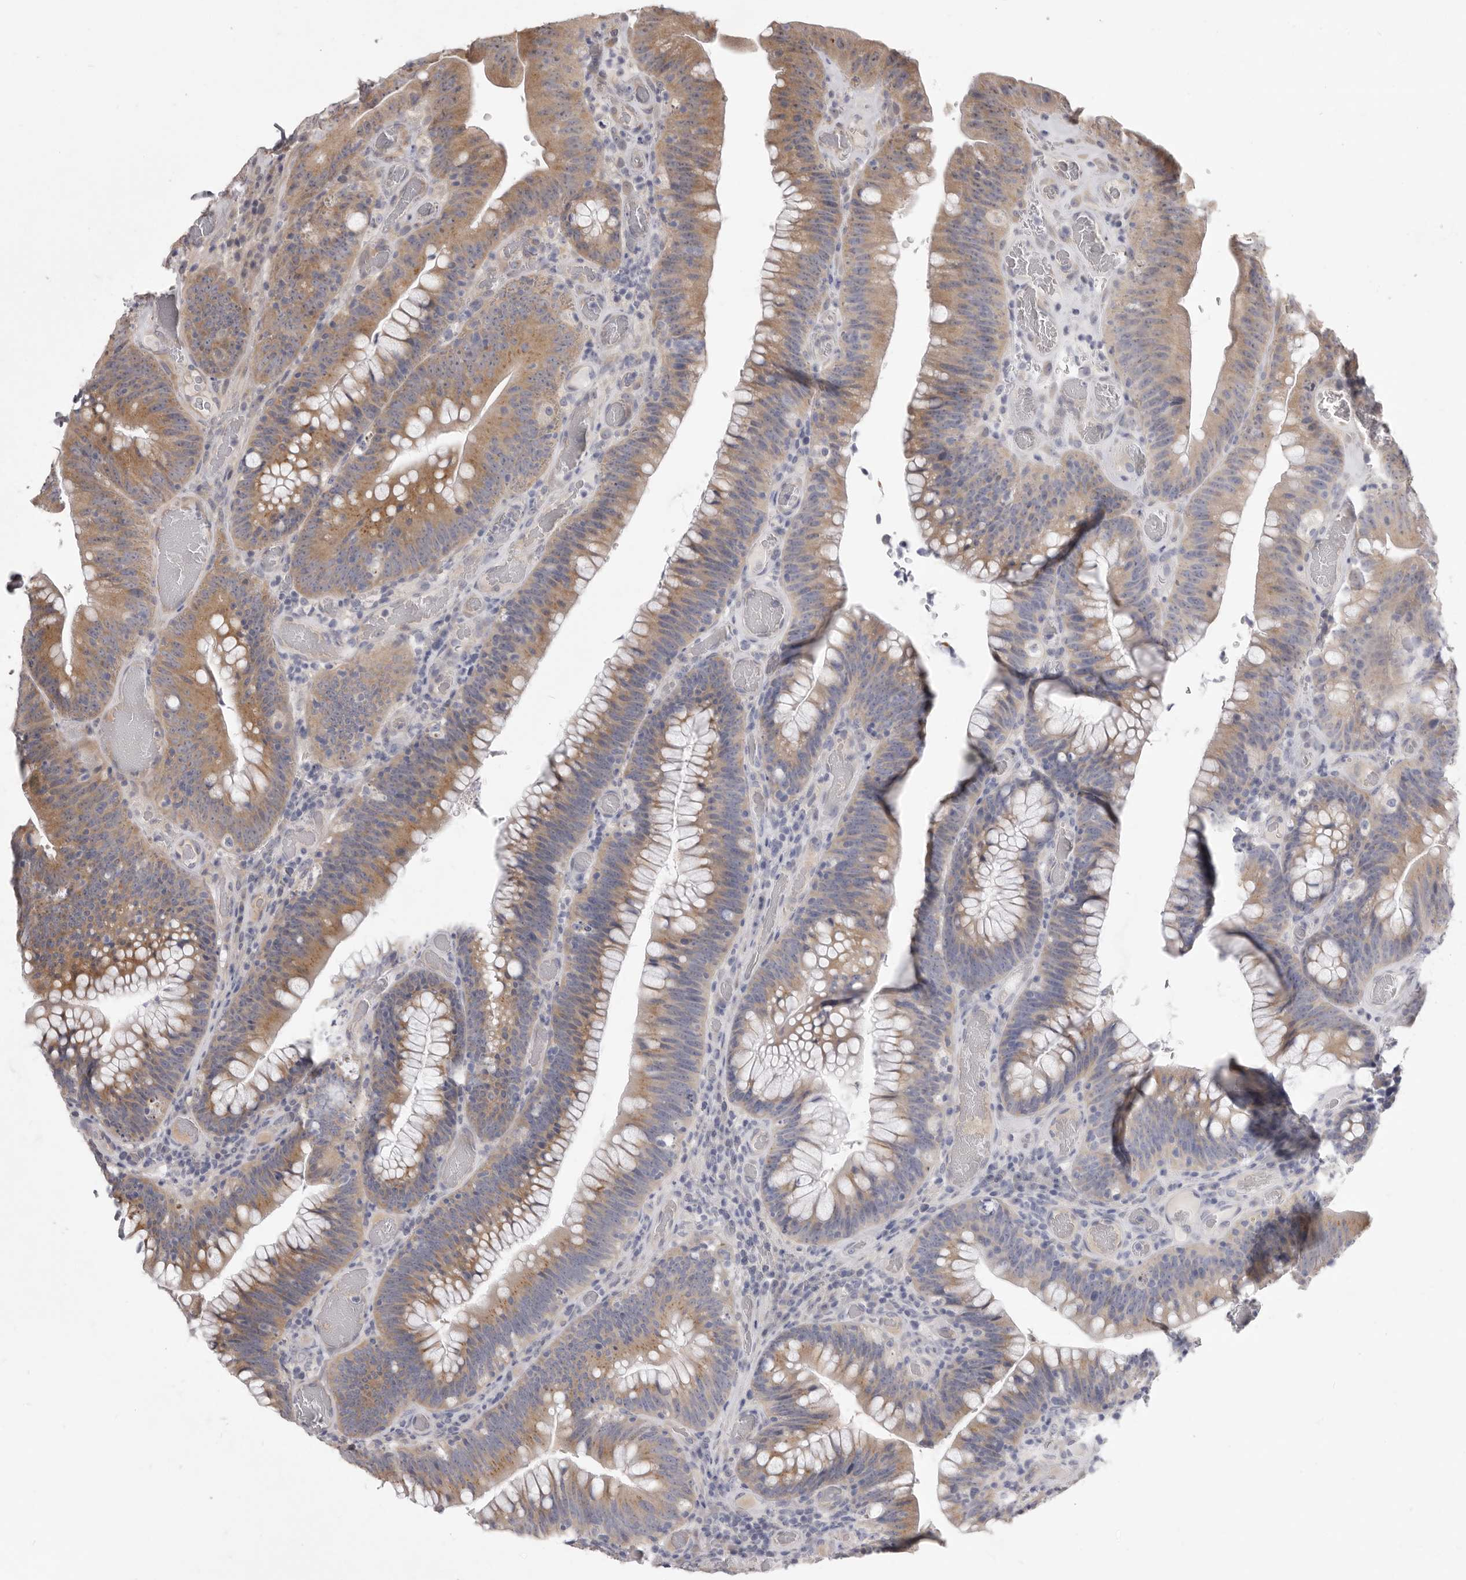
{"staining": {"intensity": "moderate", "quantity": "25%-75%", "location": "cytoplasmic/membranous"}, "tissue": "colorectal cancer", "cell_type": "Tumor cells", "image_type": "cancer", "snomed": [{"axis": "morphology", "description": "Normal tissue, NOS"}, {"axis": "topography", "description": "Colon"}], "caption": "A photomicrograph showing moderate cytoplasmic/membranous expression in about 25%-75% of tumor cells in colorectal cancer, as visualized by brown immunohistochemical staining.", "gene": "TBC1D8B", "patient": {"sex": "female", "age": 82}}